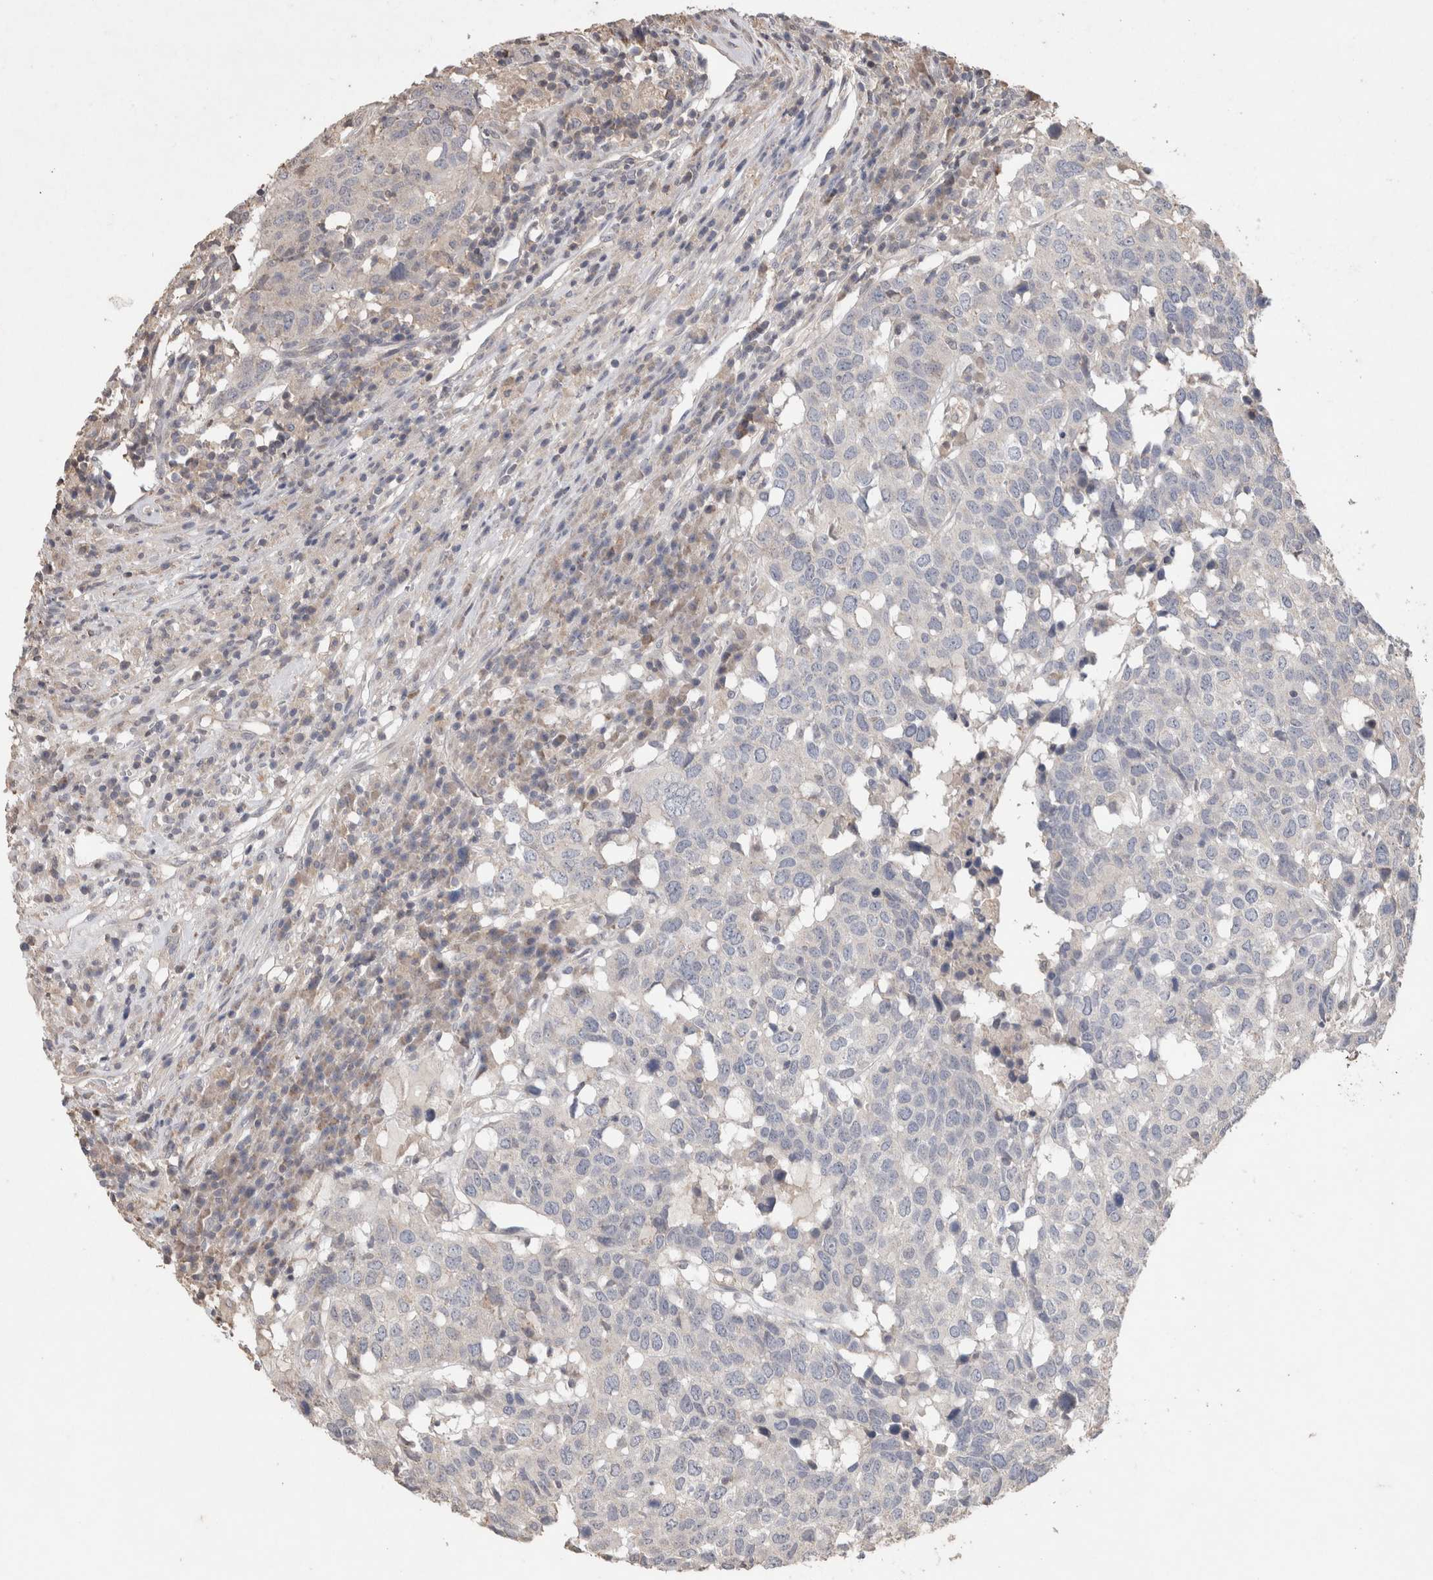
{"staining": {"intensity": "negative", "quantity": "none", "location": "none"}, "tissue": "head and neck cancer", "cell_type": "Tumor cells", "image_type": "cancer", "snomed": [{"axis": "morphology", "description": "Squamous cell carcinoma, NOS"}, {"axis": "topography", "description": "Head-Neck"}], "caption": "This is an IHC micrograph of squamous cell carcinoma (head and neck). There is no staining in tumor cells.", "gene": "TRIM5", "patient": {"sex": "male", "age": 66}}